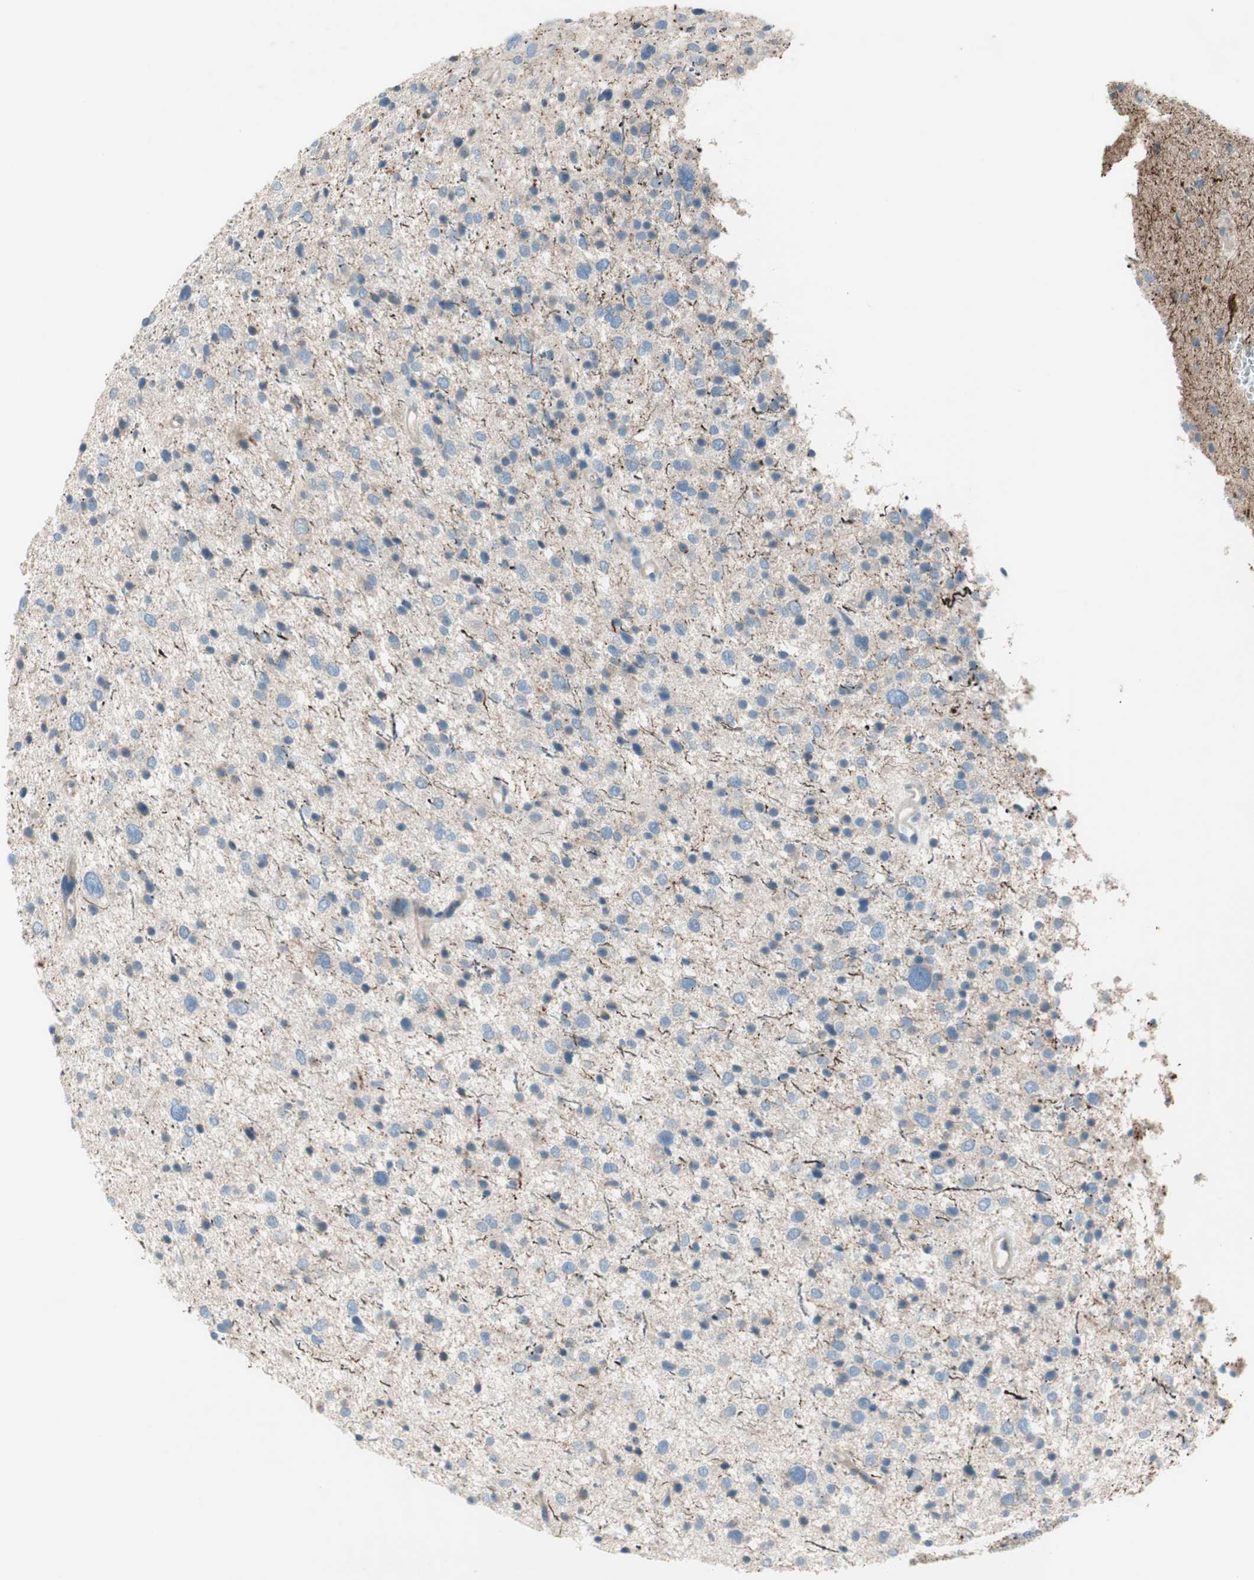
{"staining": {"intensity": "negative", "quantity": "none", "location": "none"}, "tissue": "glioma", "cell_type": "Tumor cells", "image_type": "cancer", "snomed": [{"axis": "morphology", "description": "Glioma, malignant, Low grade"}, {"axis": "topography", "description": "Brain"}], "caption": "Immunohistochemistry of human malignant low-grade glioma shows no staining in tumor cells.", "gene": "PRRG4", "patient": {"sex": "female", "age": 37}}